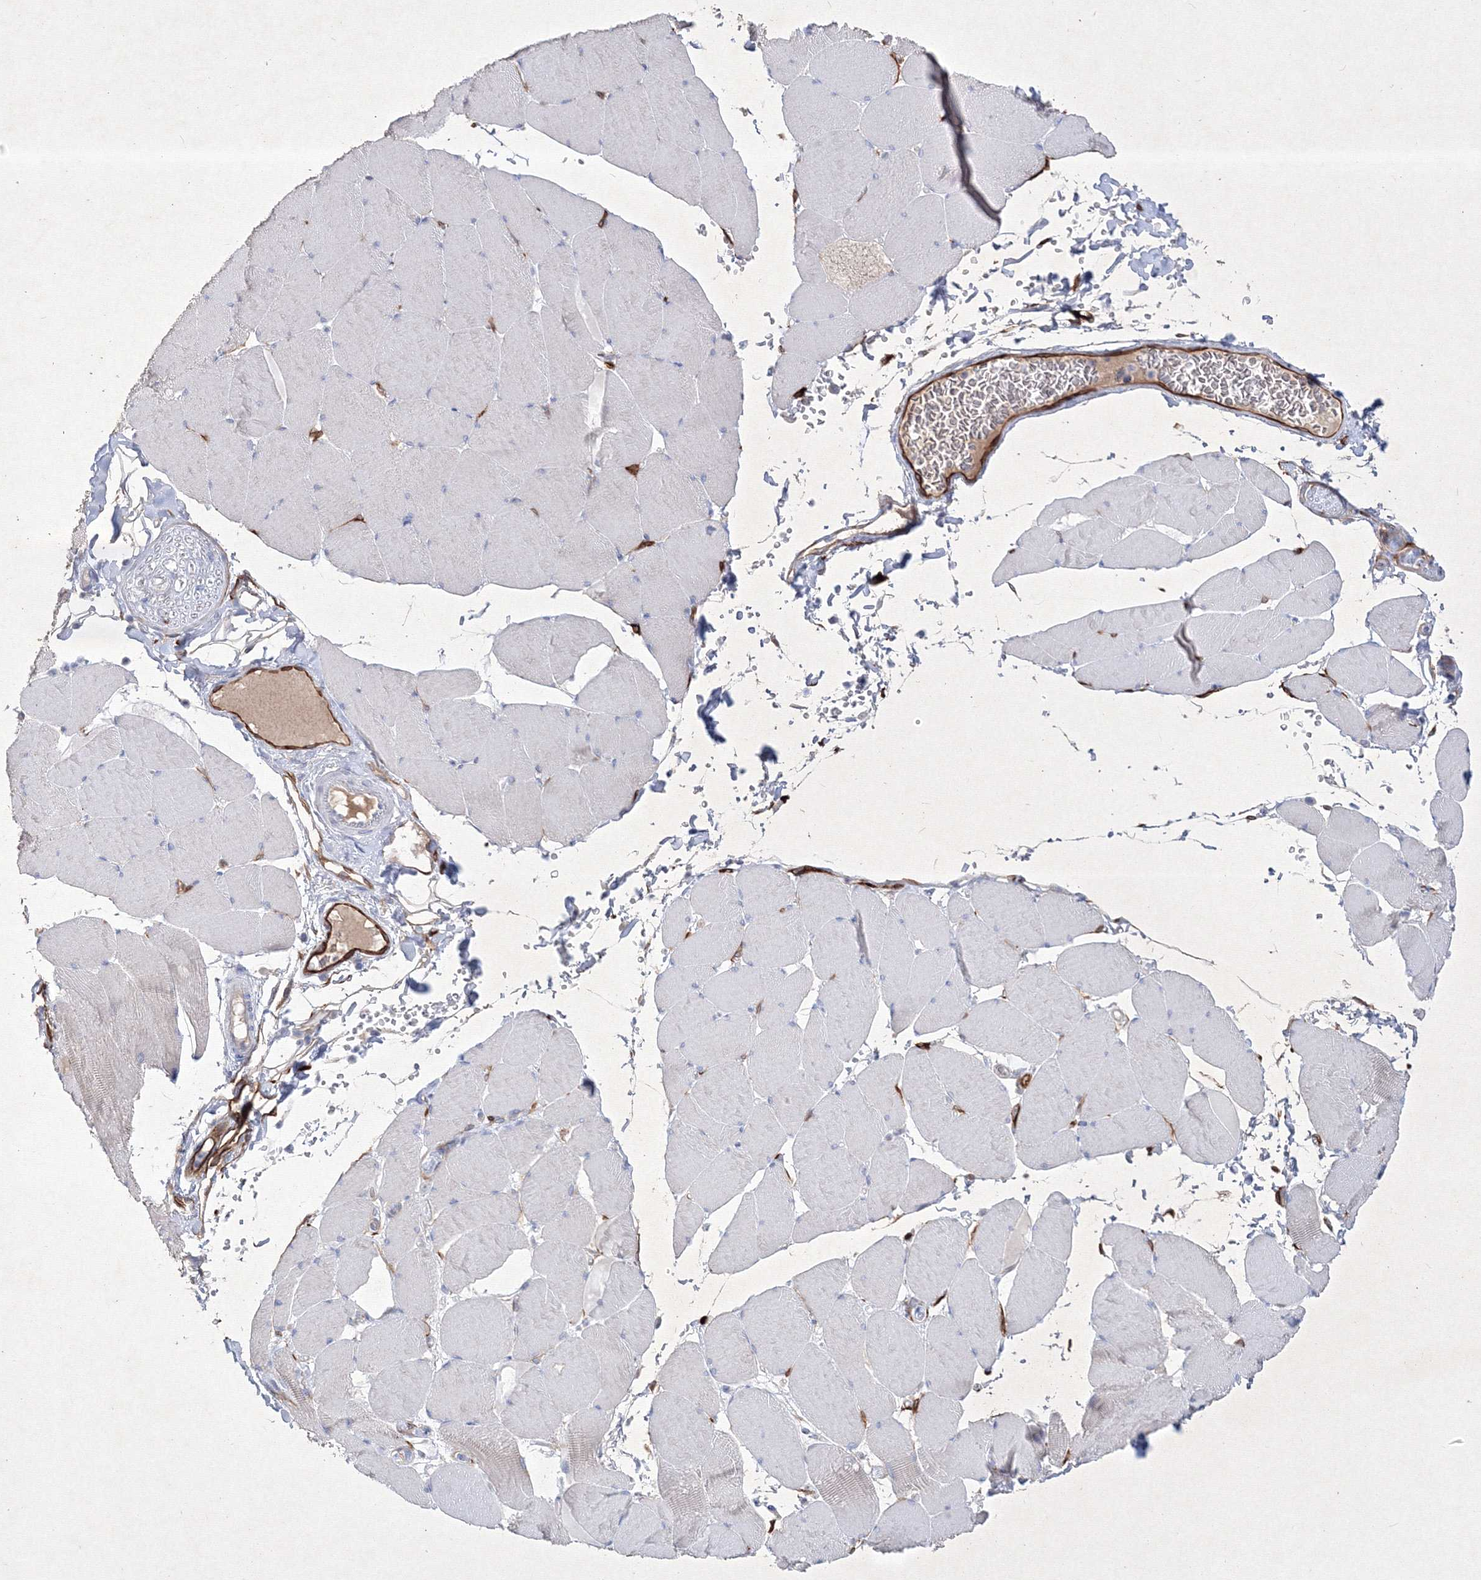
{"staining": {"intensity": "strong", "quantity": "<25%", "location": "cytoplasmic/membranous,nuclear"}, "tissue": "skeletal muscle", "cell_type": "Myocytes", "image_type": "normal", "snomed": [{"axis": "morphology", "description": "Normal tissue, NOS"}, {"axis": "topography", "description": "Skeletal muscle"}, {"axis": "topography", "description": "Head-Neck"}], "caption": "Strong cytoplasmic/membranous,nuclear expression is appreciated in approximately <25% of myocytes in benign skeletal muscle. (IHC, brightfield microscopy, high magnification).", "gene": "TMEM139", "patient": {"sex": "male", "age": 66}}